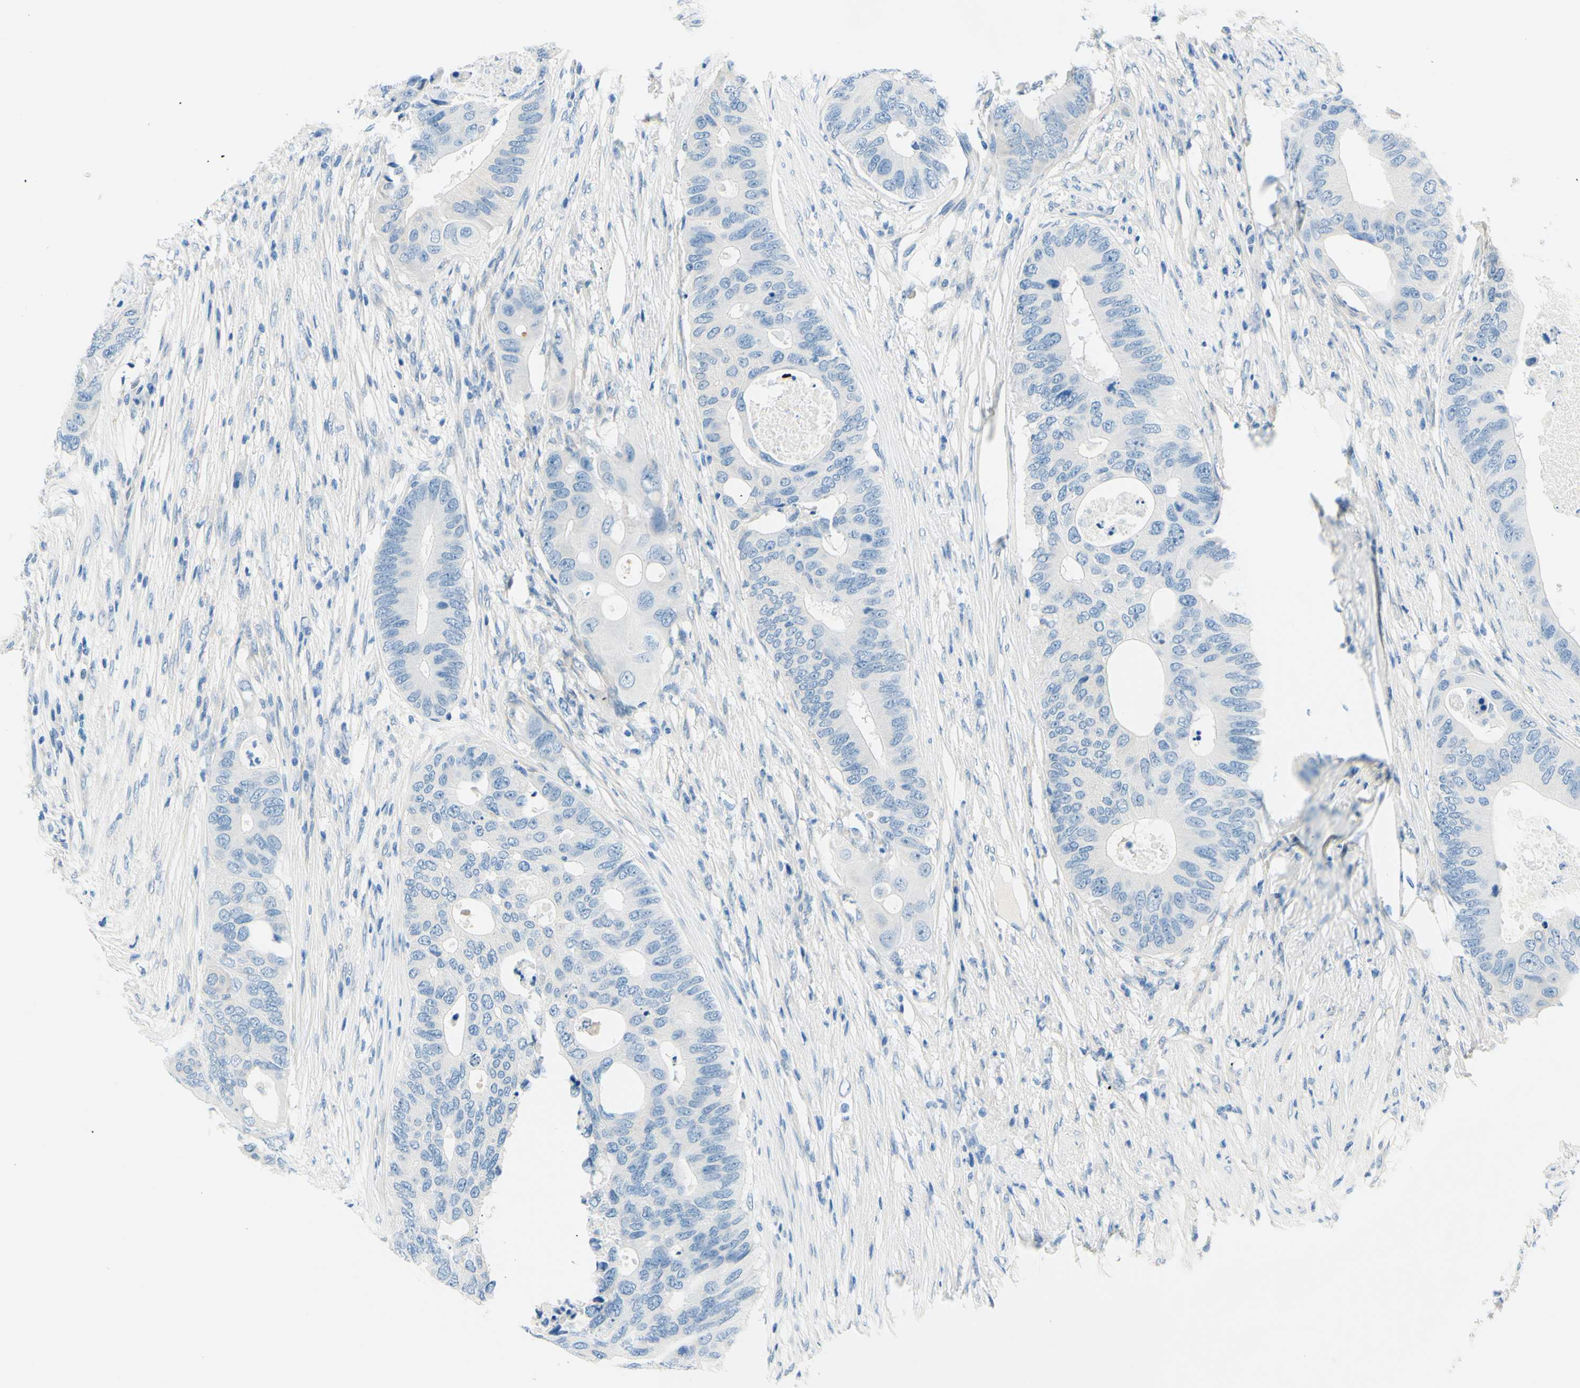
{"staining": {"intensity": "negative", "quantity": "none", "location": "none"}, "tissue": "colorectal cancer", "cell_type": "Tumor cells", "image_type": "cancer", "snomed": [{"axis": "morphology", "description": "Adenocarcinoma, NOS"}, {"axis": "topography", "description": "Colon"}], "caption": "High power microscopy micrograph of an IHC image of adenocarcinoma (colorectal), revealing no significant positivity in tumor cells. The staining is performed using DAB (3,3'-diaminobenzidine) brown chromogen with nuclei counter-stained in using hematoxylin.", "gene": "PASD1", "patient": {"sex": "male", "age": 71}}